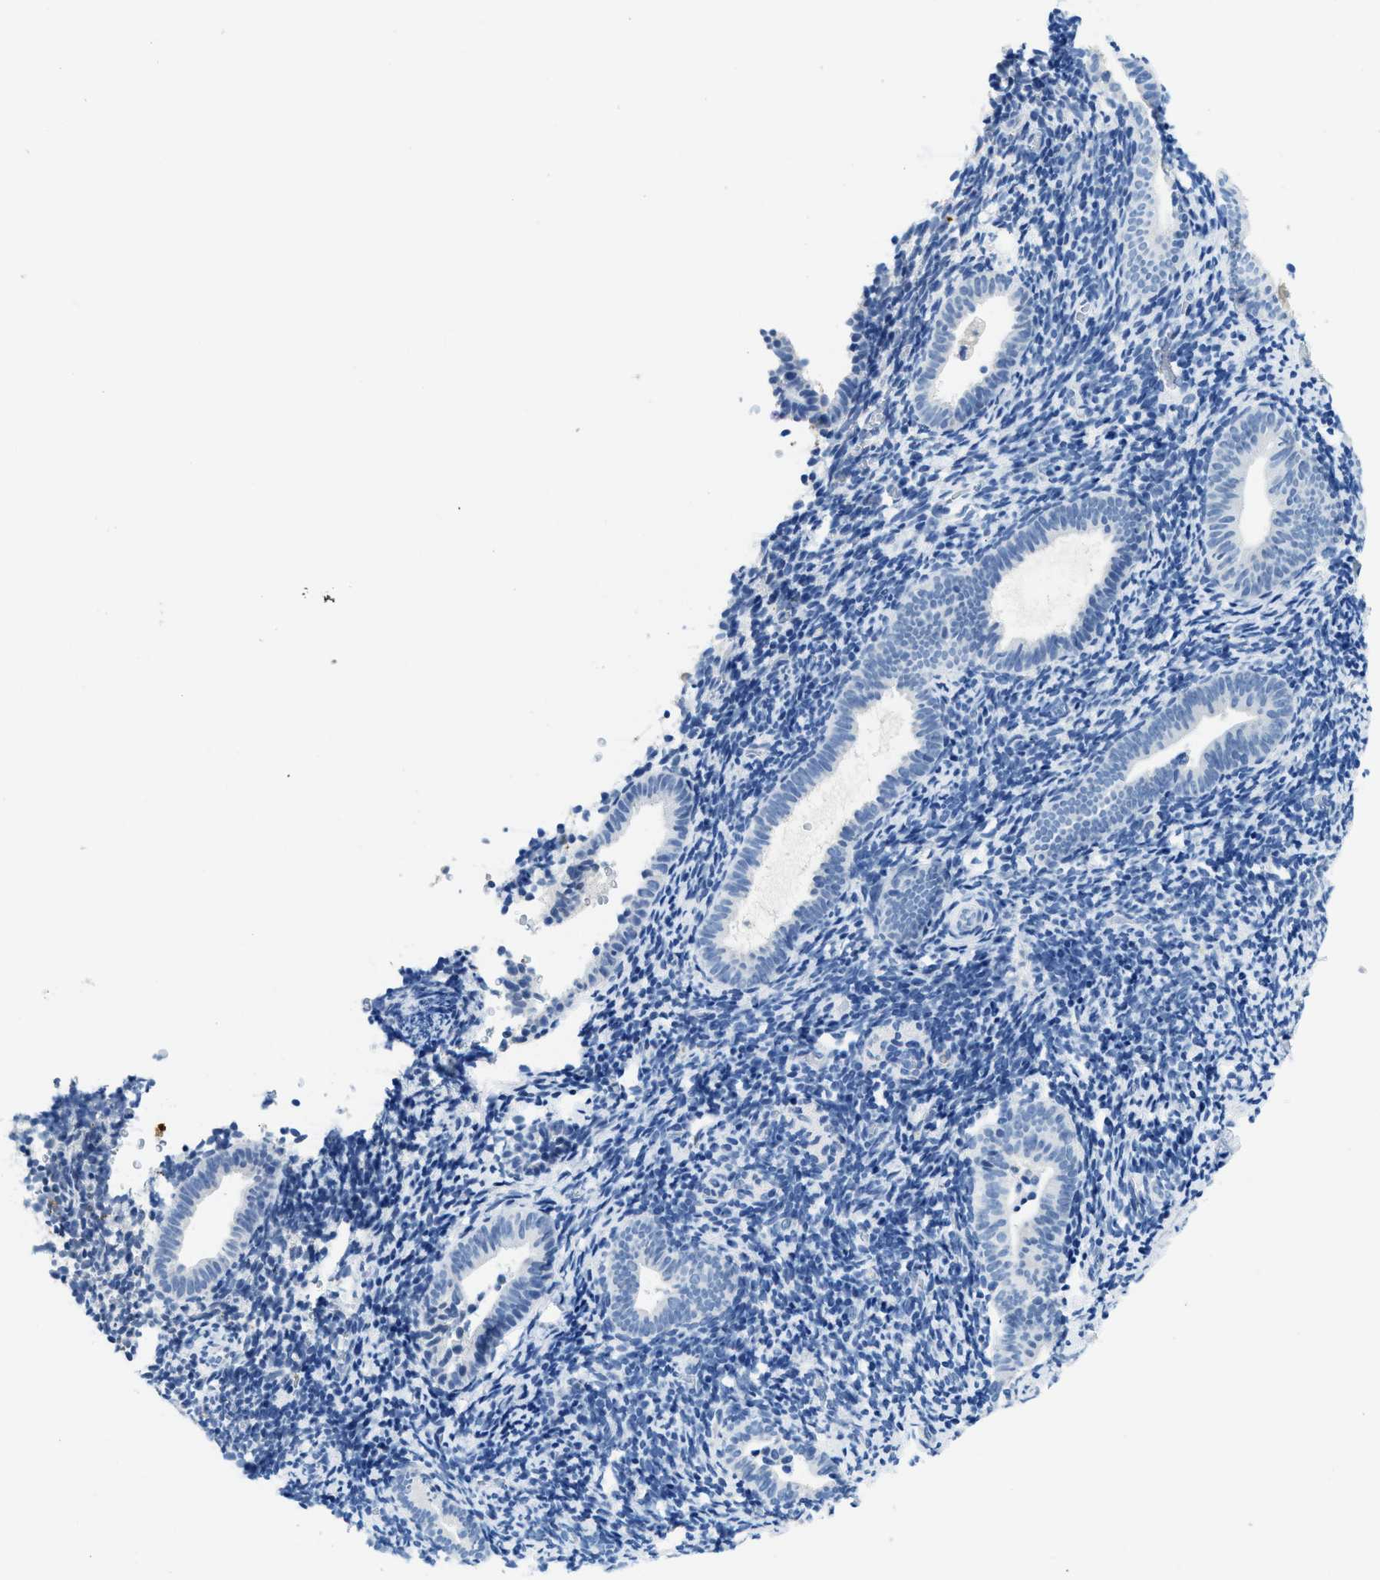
{"staining": {"intensity": "negative", "quantity": "none", "location": "none"}, "tissue": "endometrium", "cell_type": "Cells in endometrial stroma", "image_type": "normal", "snomed": [{"axis": "morphology", "description": "Normal tissue, NOS"}, {"axis": "topography", "description": "Endometrium"}], "caption": "The photomicrograph exhibits no significant staining in cells in endometrial stroma of endometrium.", "gene": "MBL2", "patient": {"sex": "female", "age": 51}}